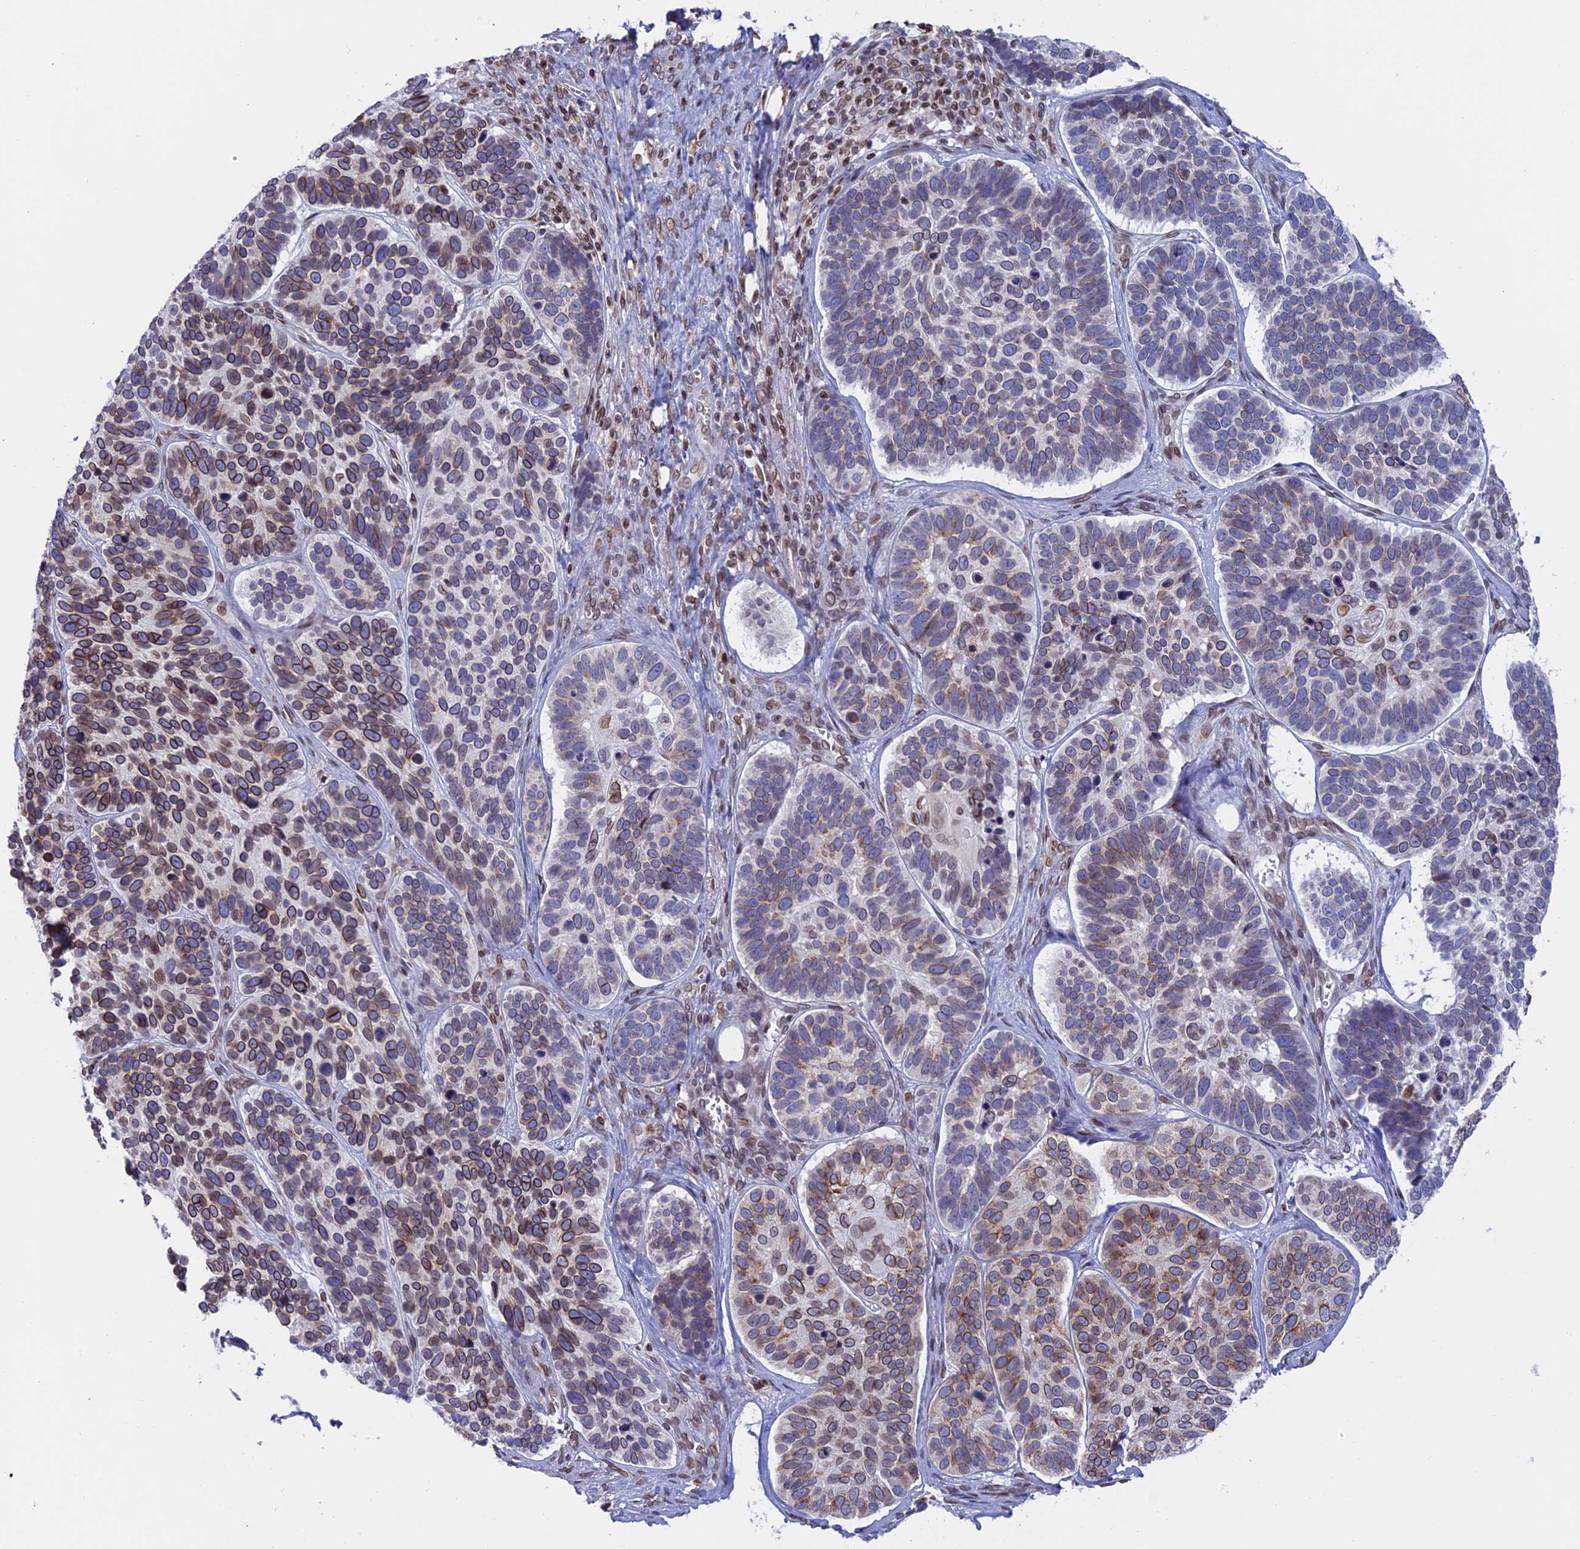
{"staining": {"intensity": "moderate", "quantity": "25%-75%", "location": "cytoplasmic/membranous,nuclear"}, "tissue": "skin cancer", "cell_type": "Tumor cells", "image_type": "cancer", "snomed": [{"axis": "morphology", "description": "Basal cell carcinoma"}, {"axis": "topography", "description": "Skin"}], "caption": "Protein staining of skin cancer (basal cell carcinoma) tissue displays moderate cytoplasmic/membranous and nuclear expression in approximately 25%-75% of tumor cells. Immunohistochemistry (ihc) stains the protein of interest in brown and the nuclei are stained blue.", "gene": "TMPRSS7", "patient": {"sex": "male", "age": 62}}